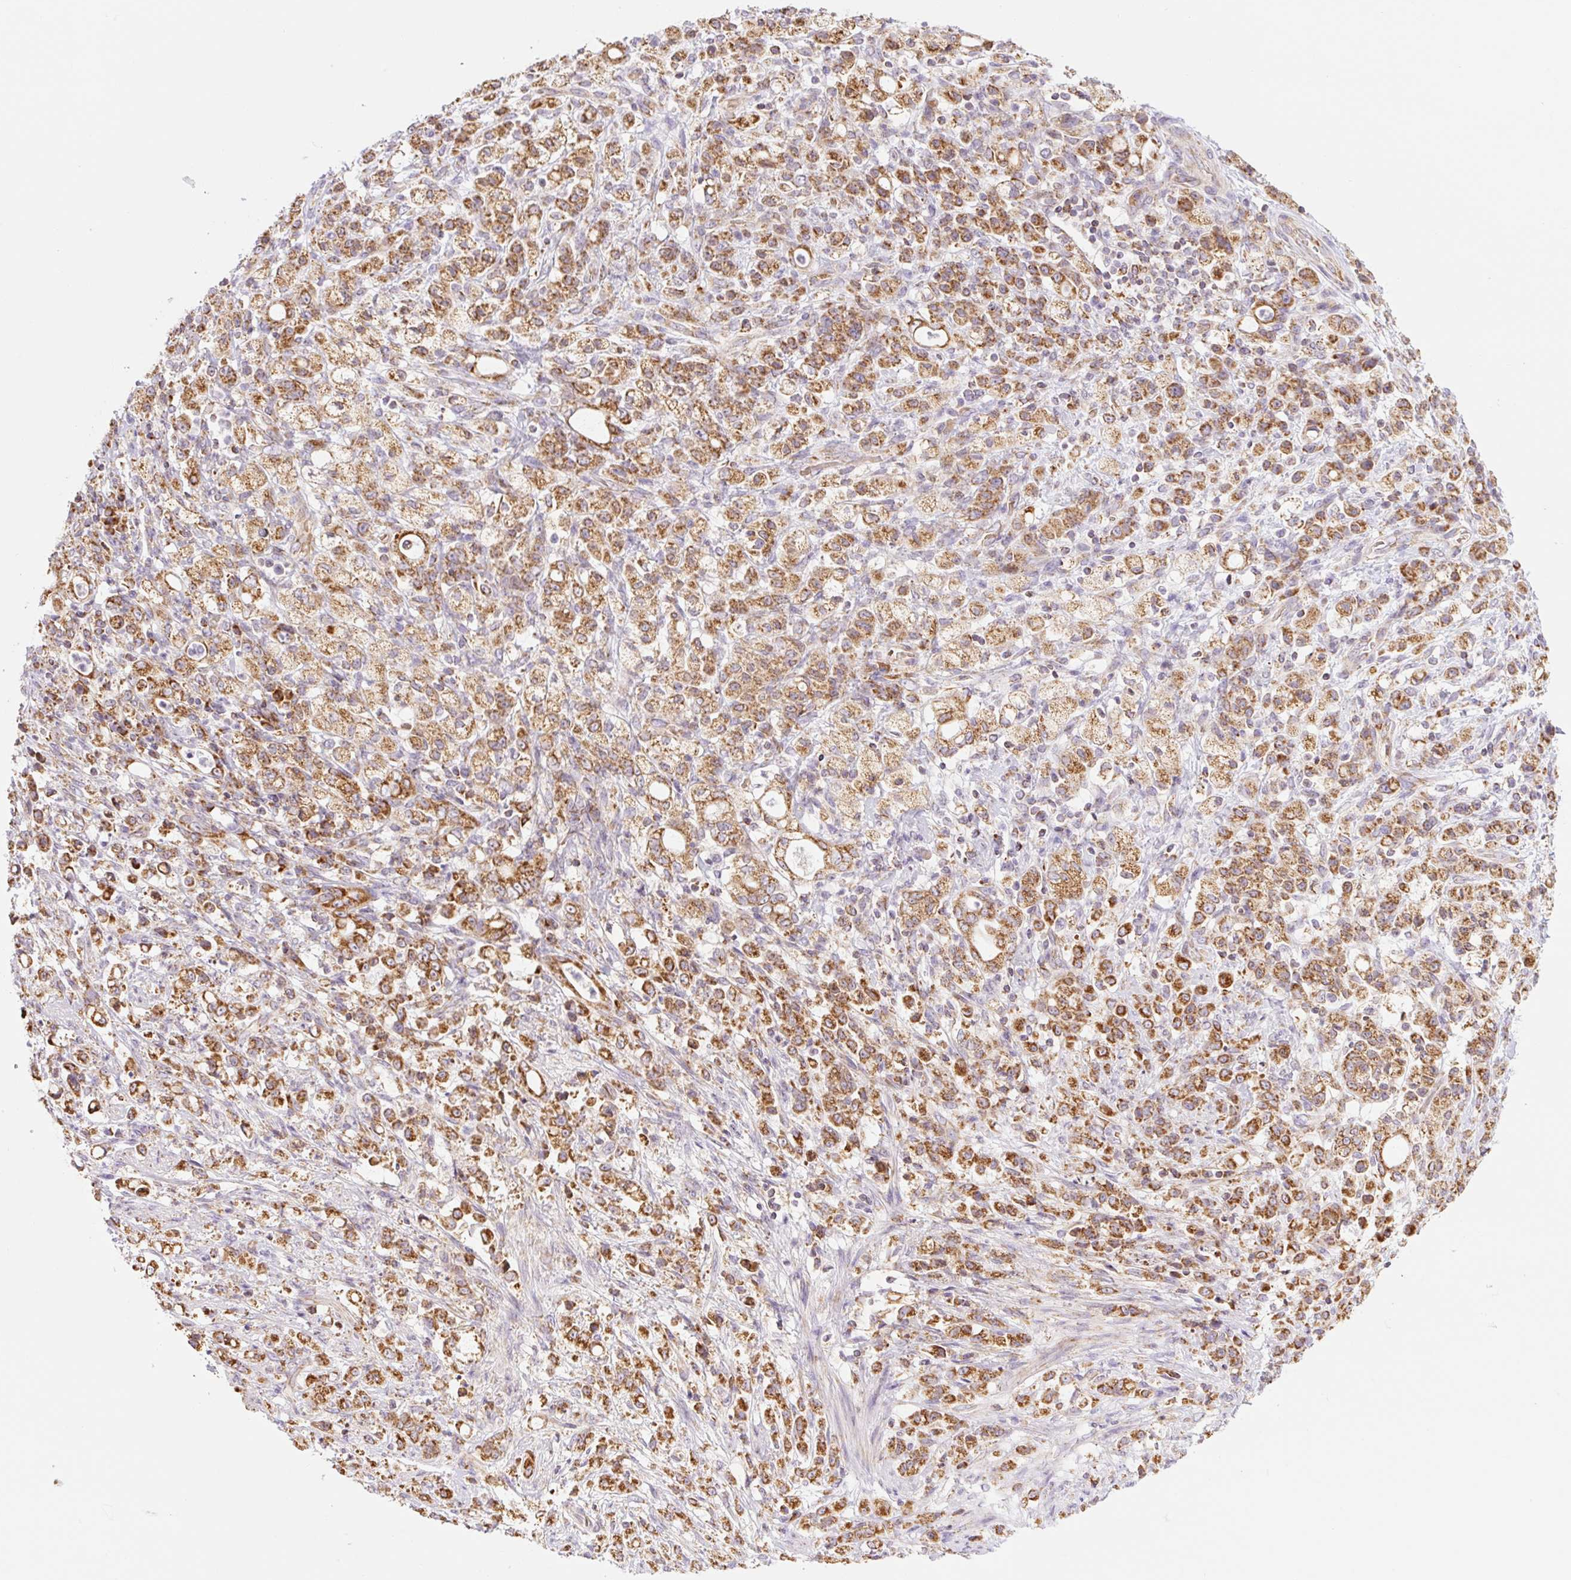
{"staining": {"intensity": "strong", "quantity": ">75%", "location": "cytoplasmic/membranous"}, "tissue": "stomach cancer", "cell_type": "Tumor cells", "image_type": "cancer", "snomed": [{"axis": "morphology", "description": "Adenocarcinoma, NOS"}, {"axis": "topography", "description": "Stomach"}], "caption": "IHC histopathology image of neoplastic tissue: human adenocarcinoma (stomach) stained using immunohistochemistry (IHC) reveals high levels of strong protein expression localized specifically in the cytoplasmic/membranous of tumor cells, appearing as a cytoplasmic/membranous brown color.", "gene": "GOSR2", "patient": {"sex": "female", "age": 60}}